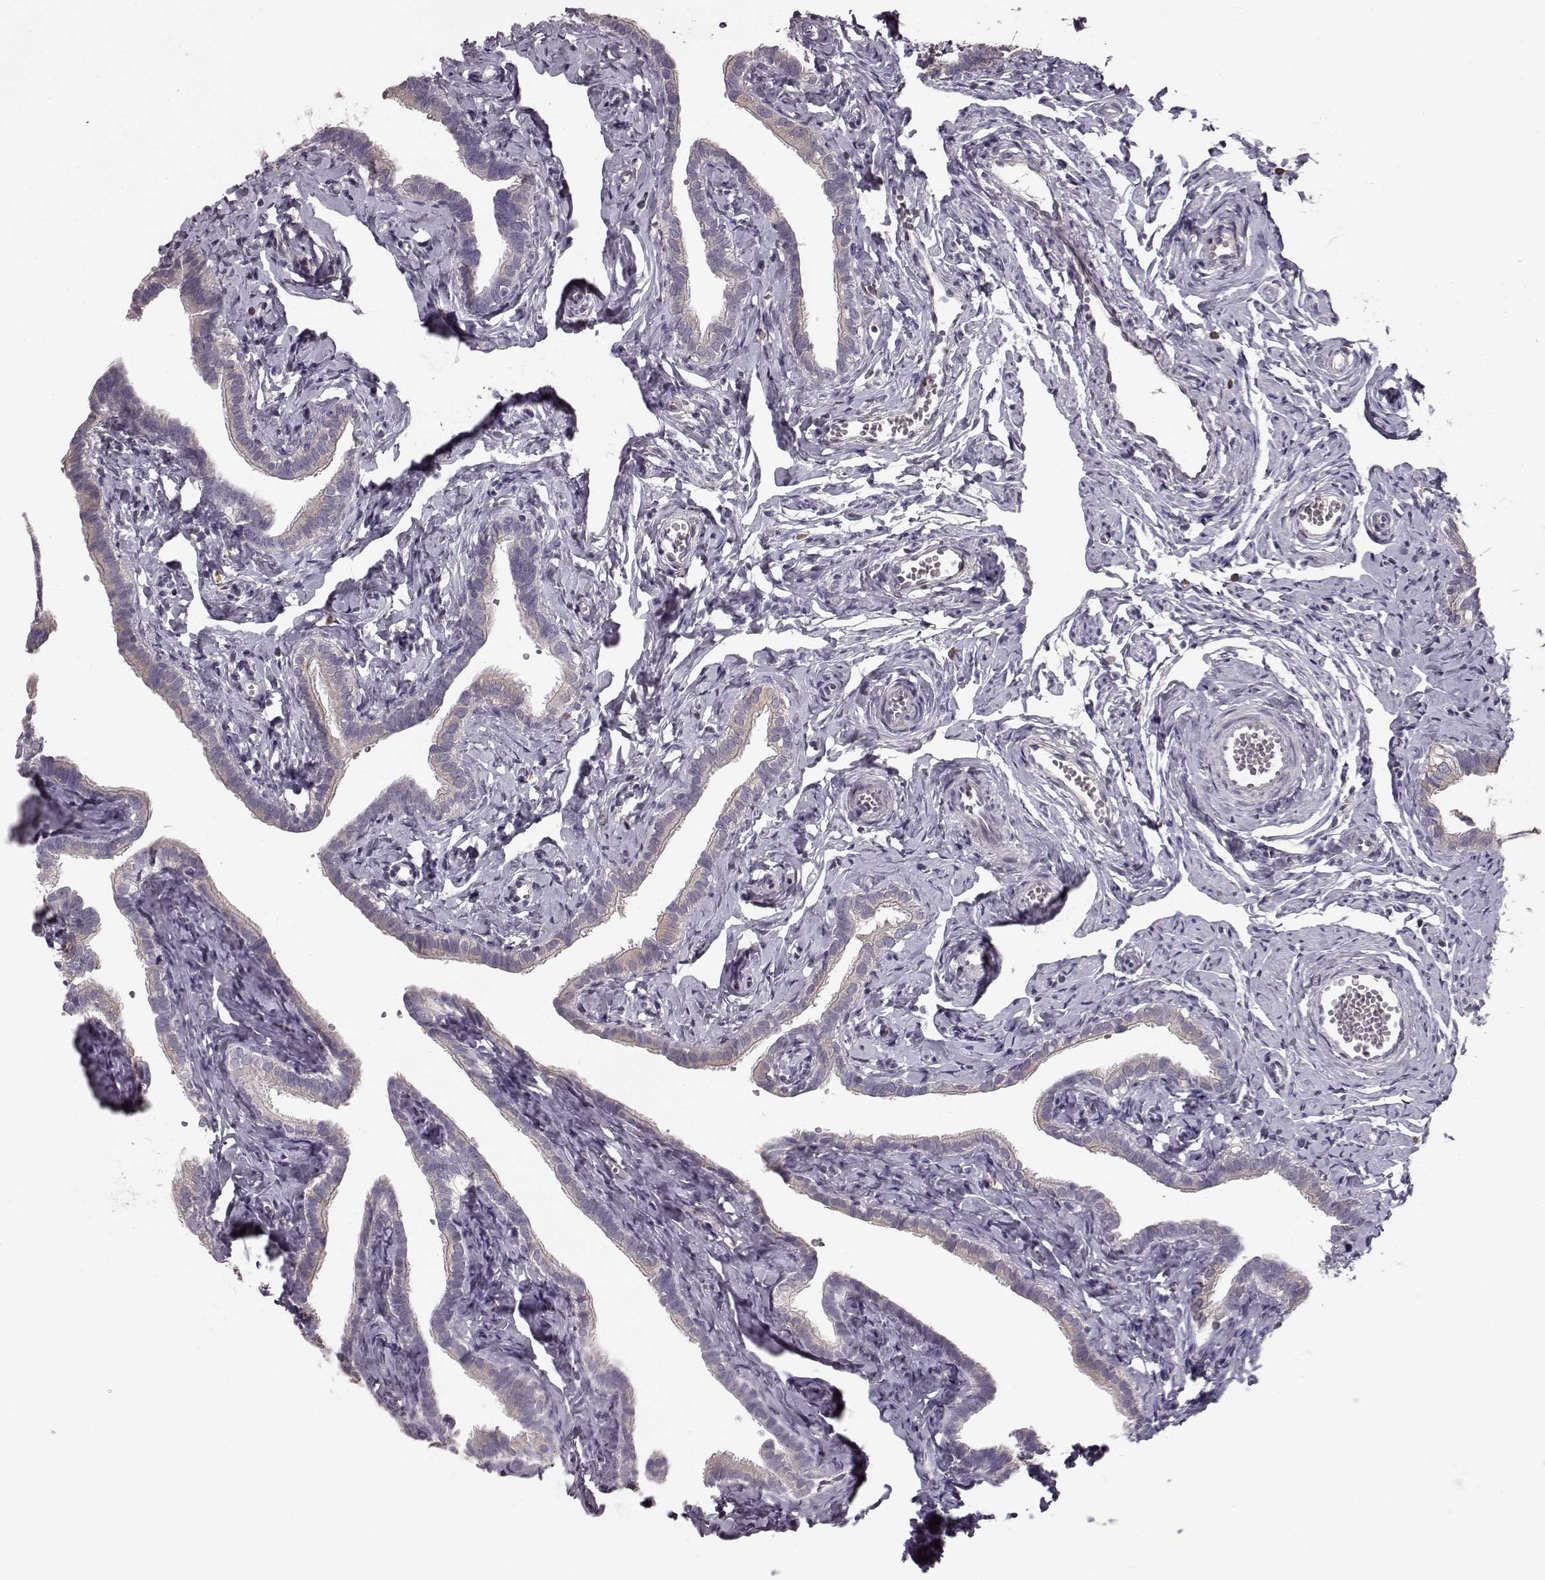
{"staining": {"intensity": "weak", "quantity": "<25%", "location": "cytoplasmic/membranous"}, "tissue": "fallopian tube", "cell_type": "Glandular cells", "image_type": "normal", "snomed": [{"axis": "morphology", "description": "Normal tissue, NOS"}, {"axis": "topography", "description": "Fallopian tube"}], "caption": "Immunohistochemical staining of unremarkable fallopian tube shows no significant staining in glandular cells.", "gene": "GHR", "patient": {"sex": "female", "age": 41}}